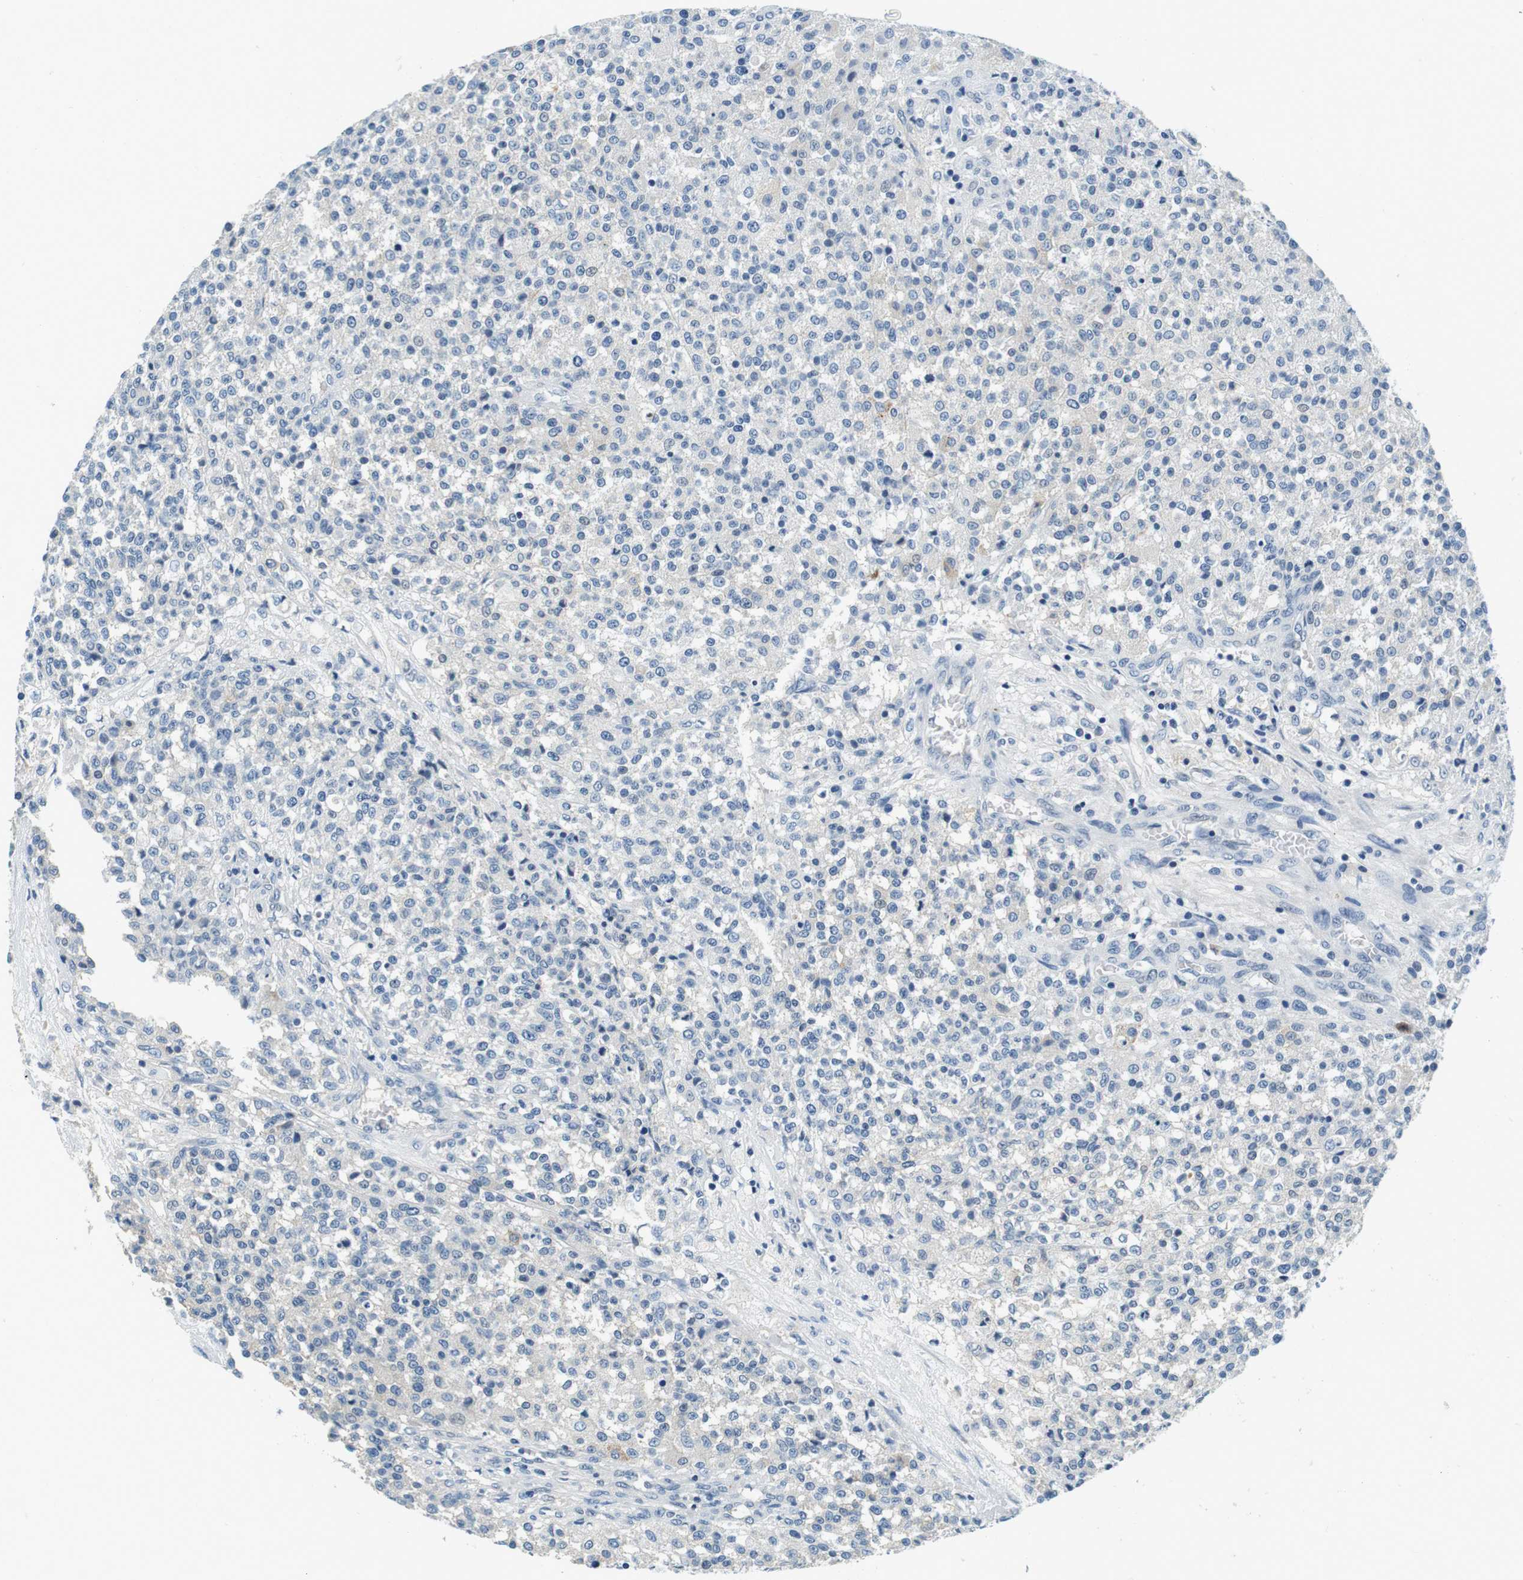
{"staining": {"intensity": "negative", "quantity": "none", "location": "none"}, "tissue": "testis cancer", "cell_type": "Tumor cells", "image_type": "cancer", "snomed": [{"axis": "morphology", "description": "Seminoma, NOS"}, {"axis": "topography", "description": "Testis"}], "caption": "Histopathology image shows no protein staining in tumor cells of testis cancer tissue.", "gene": "KCNJ5", "patient": {"sex": "male", "age": 59}}